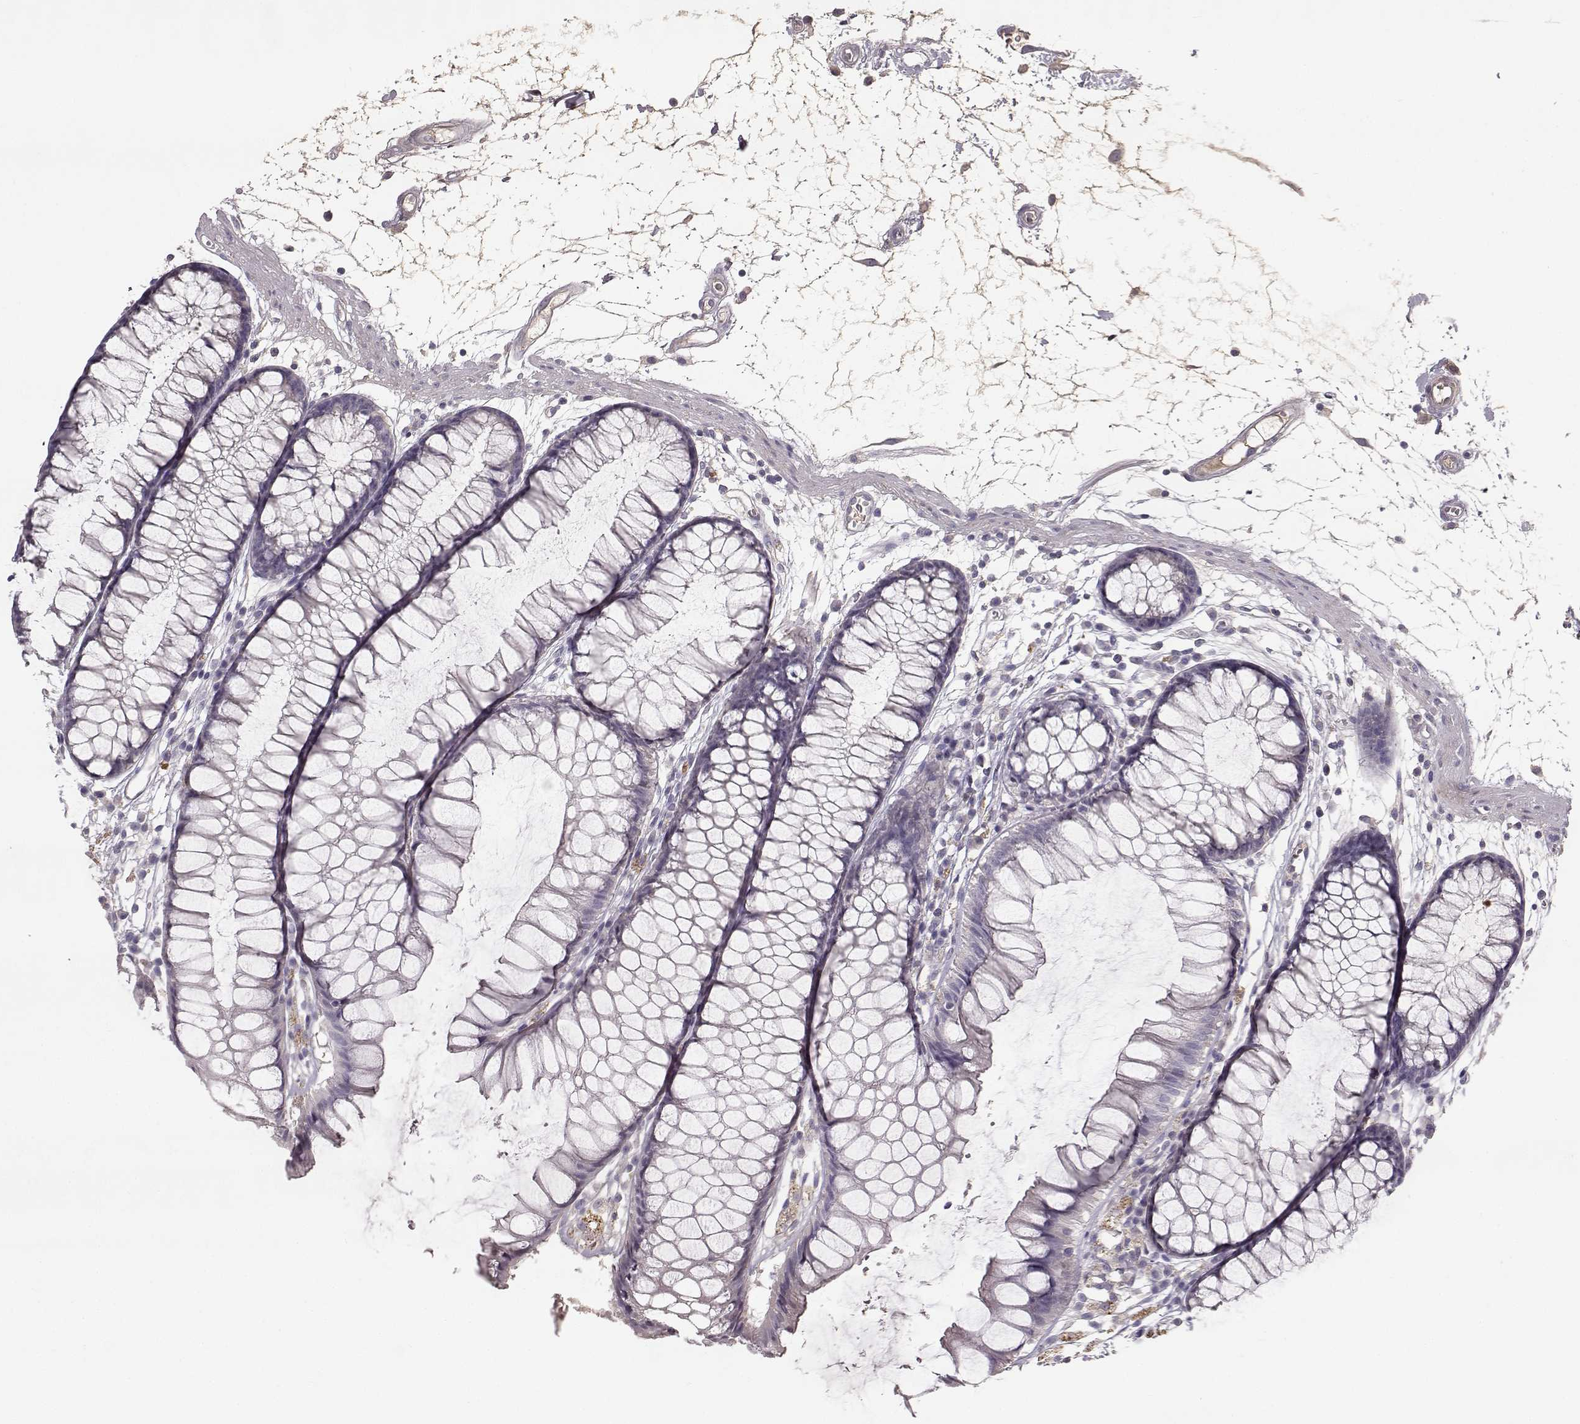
{"staining": {"intensity": "negative", "quantity": "none", "location": "none"}, "tissue": "colon", "cell_type": "Endothelial cells", "image_type": "normal", "snomed": [{"axis": "morphology", "description": "Normal tissue, NOS"}, {"axis": "morphology", "description": "Adenocarcinoma, NOS"}, {"axis": "topography", "description": "Colon"}], "caption": "Photomicrograph shows no significant protein staining in endothelial cells of benign colon.", "gene": "YJEFN3", "patient": {"sex": "male", "age": 65}}